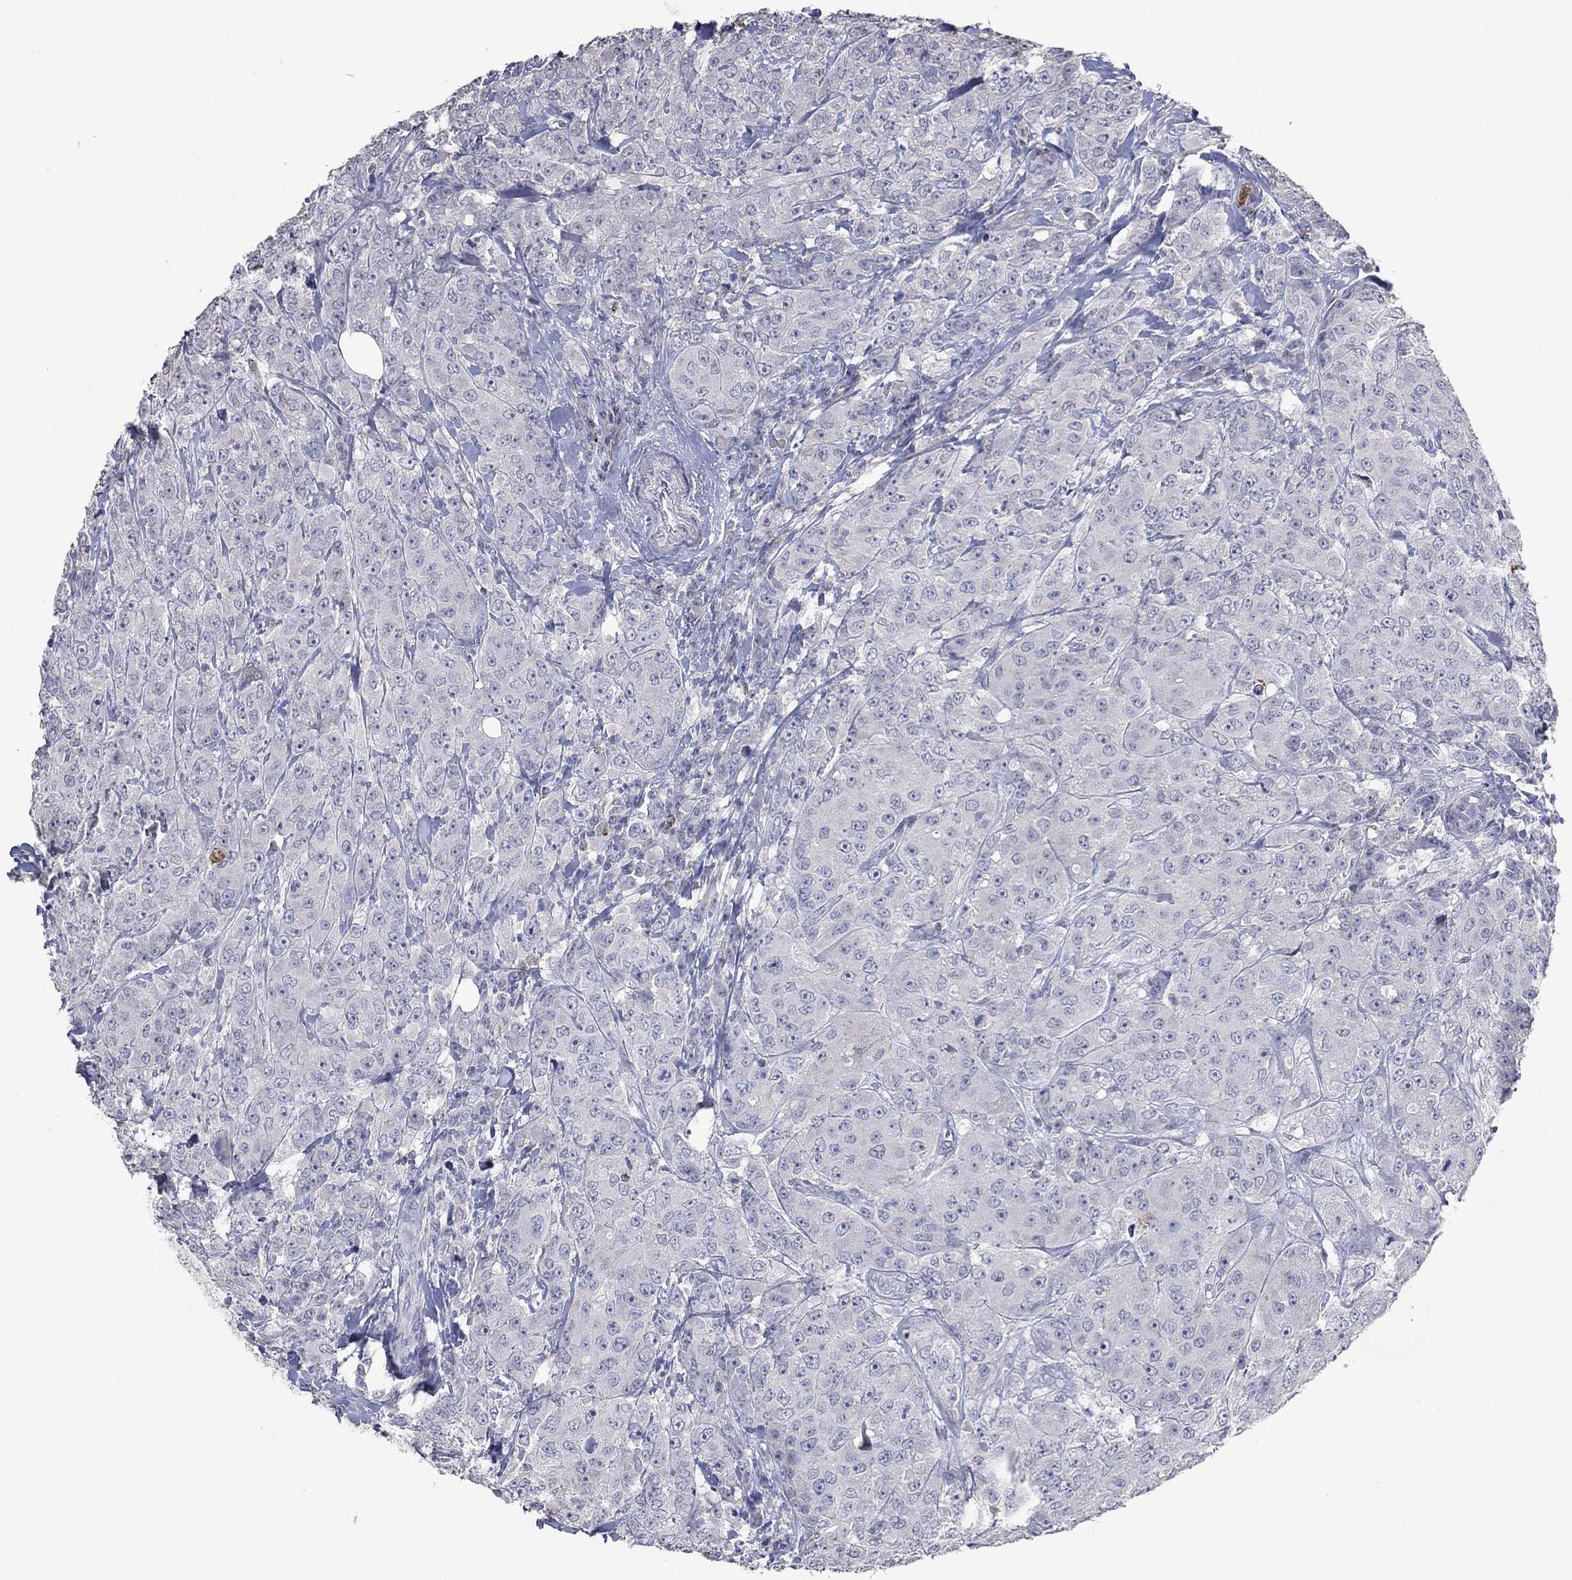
{"staining": {"intensity": "negative", "quantity": "none", "location": "none"}, "tissue": "breast cancer", "cell_type": "Tumor cells", "image_type": "cancer", "snomed": [{"axis": "morphology", "description": "Duct carcinoma"}, {"axis": "topography", "description": "Breast"}], "caption": "Immunohistochemistry of human breast cancer displays no staining in tumor cells.", "gene": "CCL5", "patient": {"sex": "female", "age": 43}}